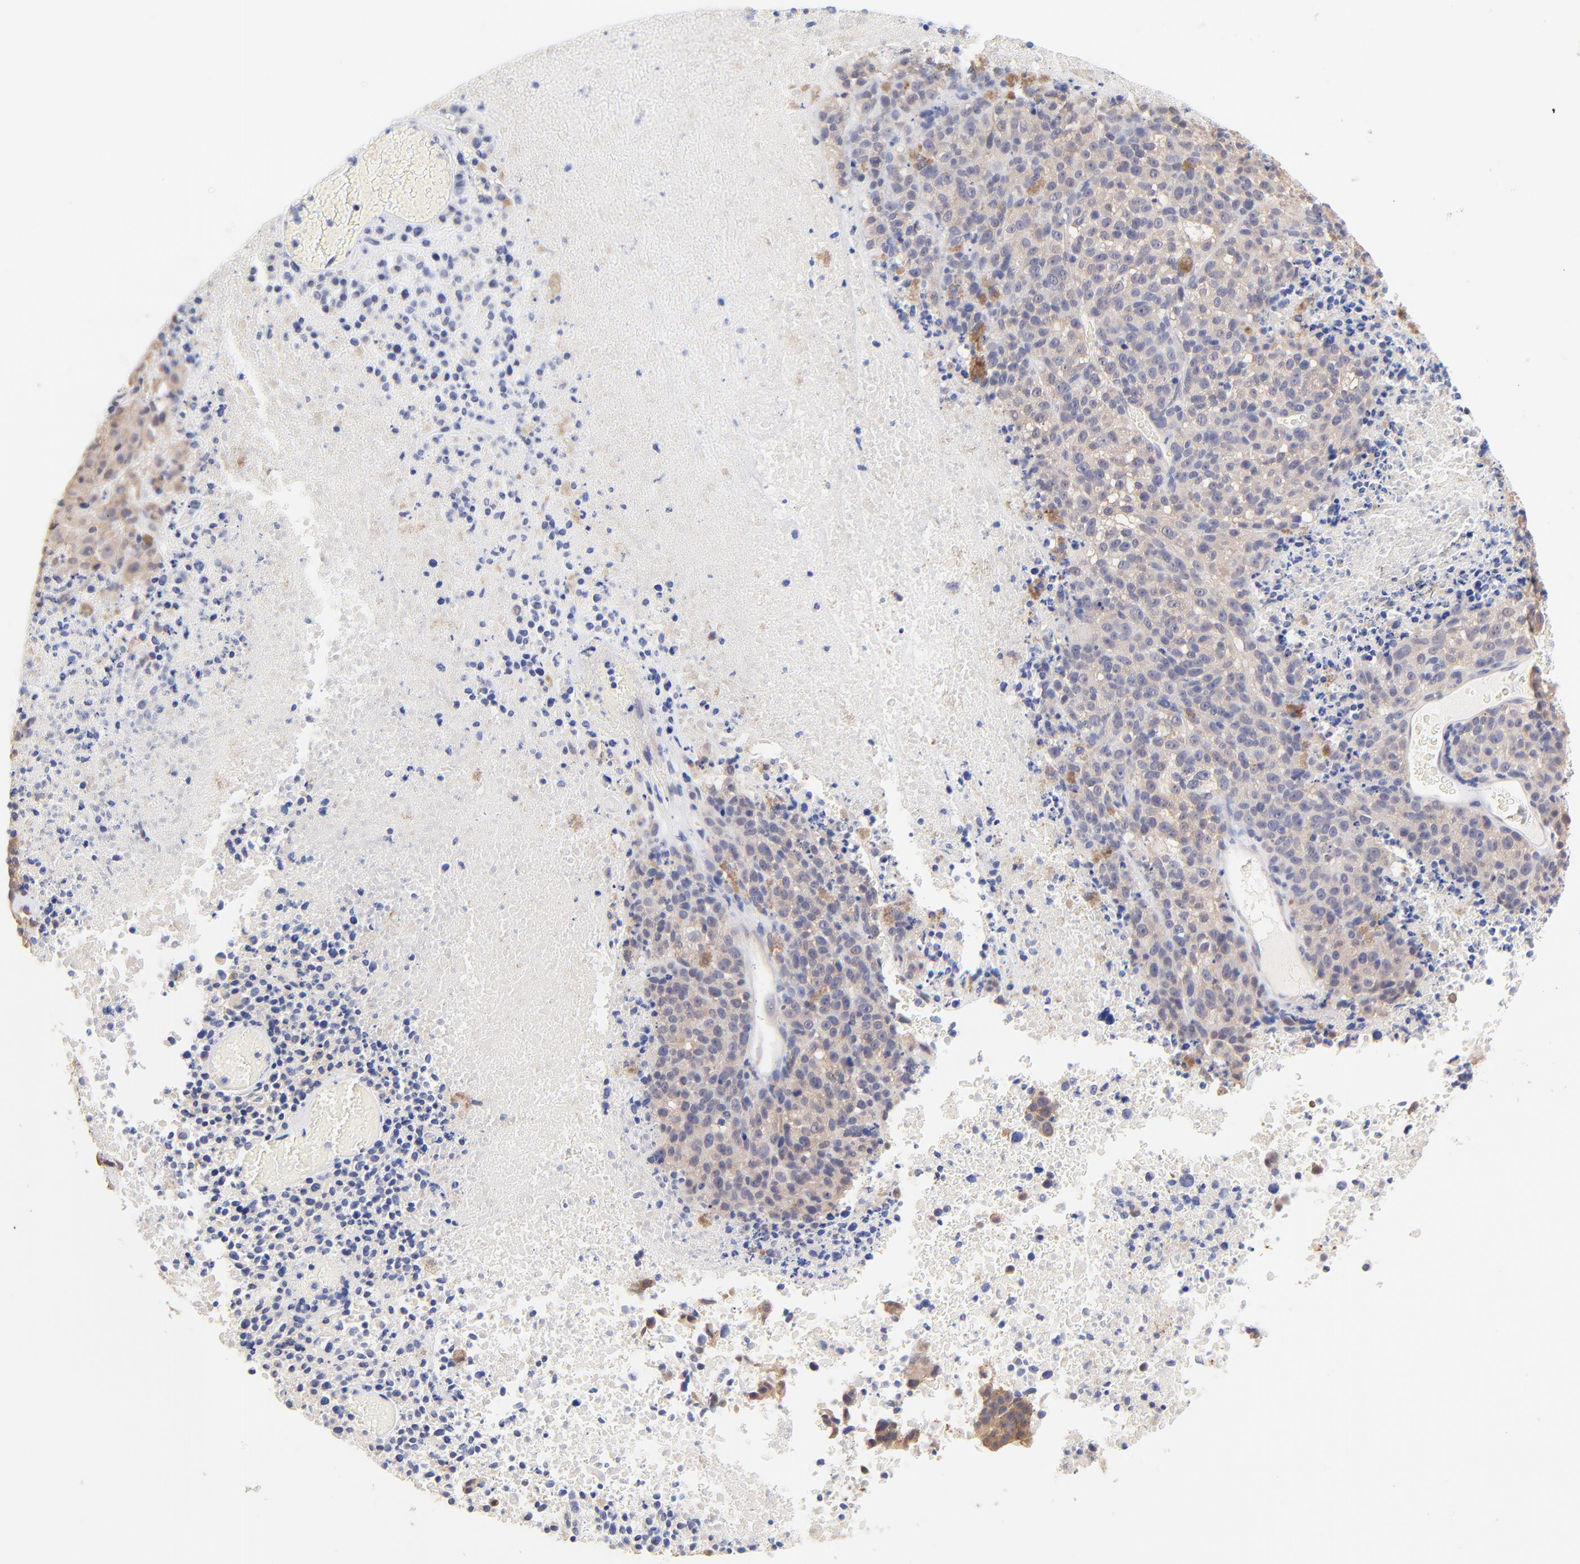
{"staining": {"intensity": "weak", "quantity": ">75%", "location": "cytoplasmic/membranous"}, "tissue": "melanoma", "cell_type": "Tumor cells", "image_type": "cancer", "snomed": [{"axis": "morphology", "description": "Malignant melanoma, Metastatic site"}, {"axis": "topography", "description": "Cerebral cortex"}], "caption": "An immunohistochemistry image of neoplastic tissue is shown. Protein staining in brown shows weak cytoplasmic/membranous positivity in malignant melanoma (metastatic site) within tumor cells.", "gene": "RIBC2", "patient": {"sex": "female", "age": 52}}